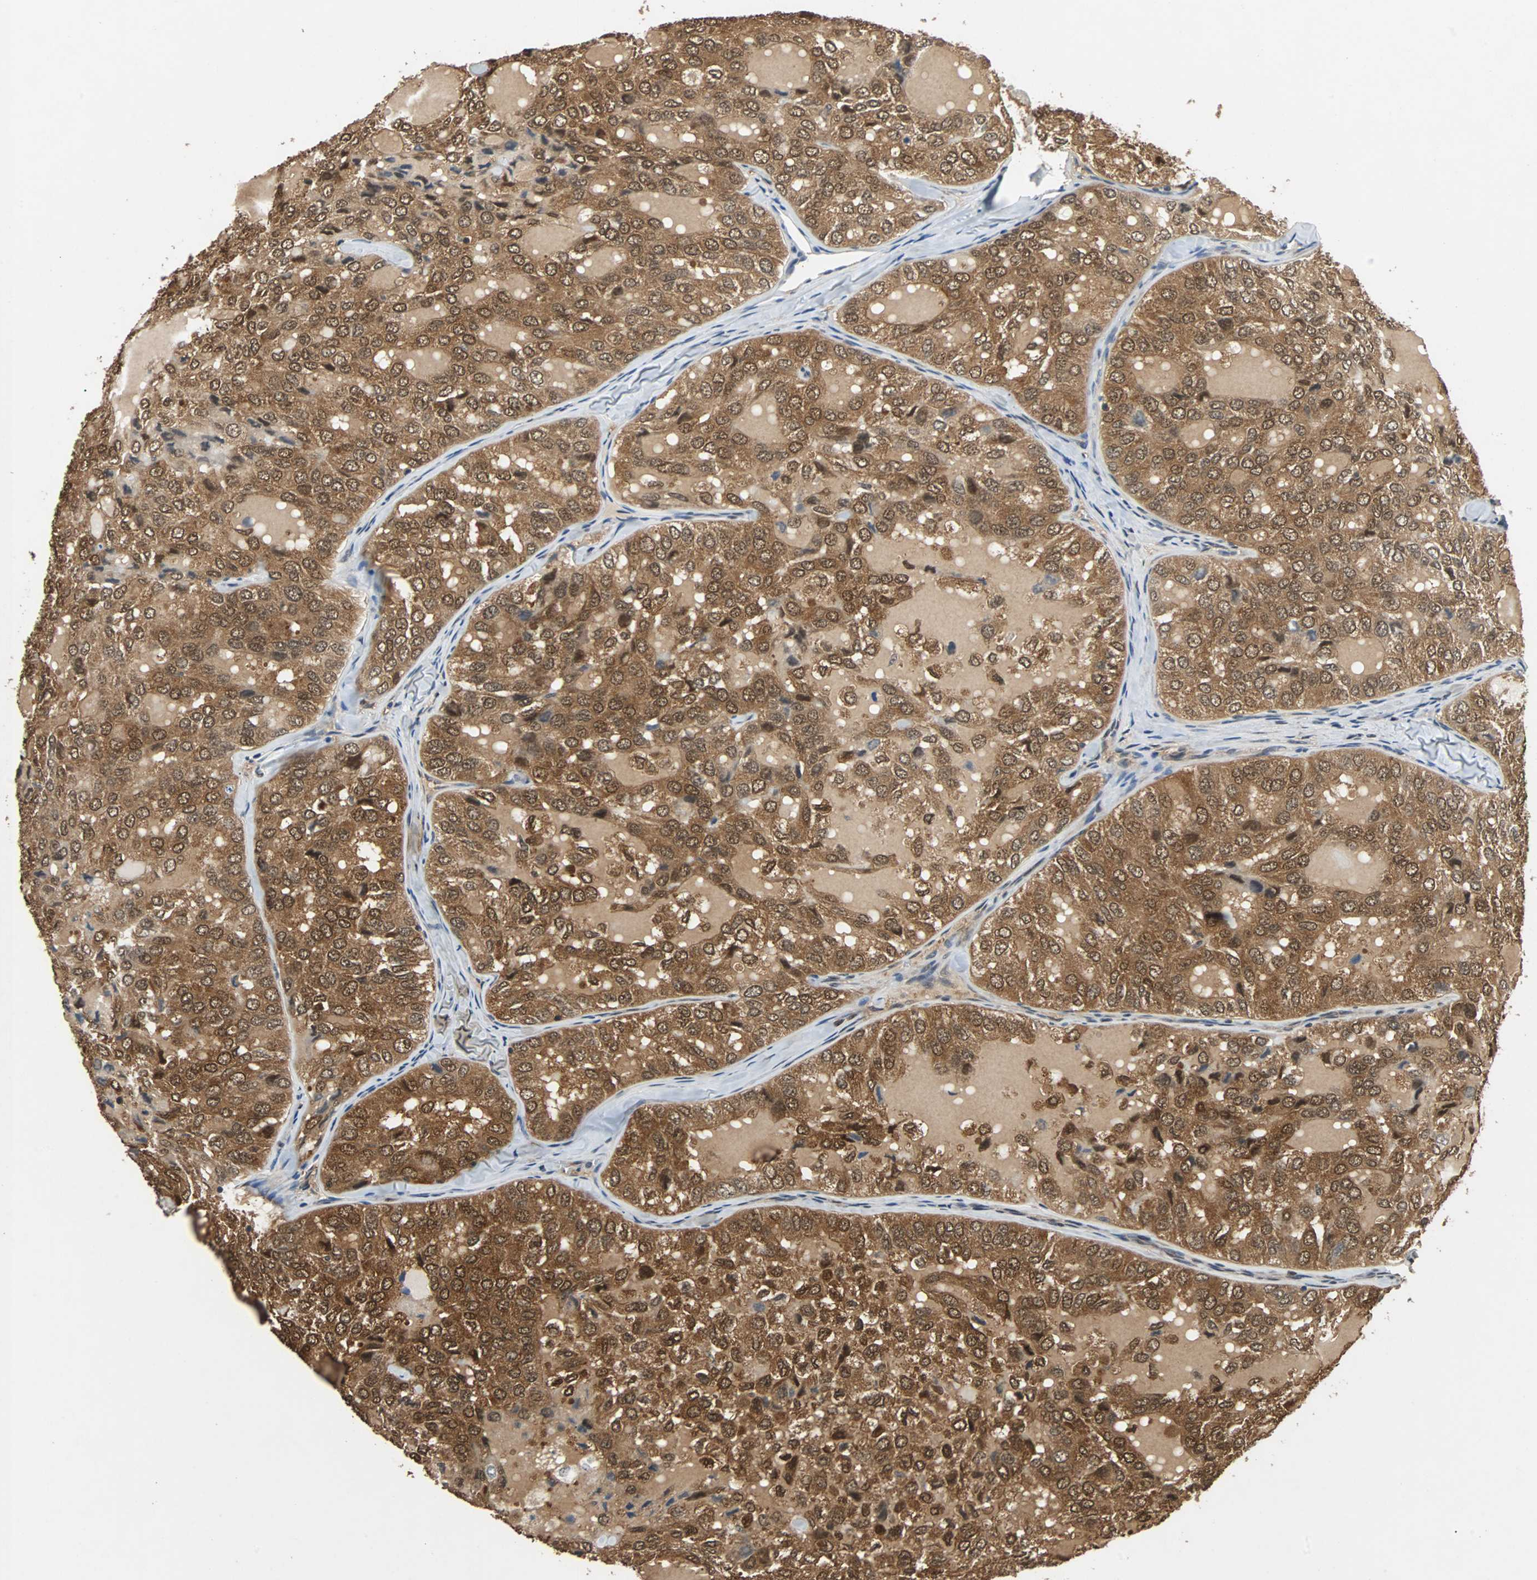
{"staining": {"intensity": "strong", "quantity": ">75%", "location": "cytoplasmic/membranous,nuclear"}, "tissue": "thyroid cancer", "cell_type": "Tumor cells", "image_type": "cancer", "snomed": [{"axis": "morphology", "description": "Follicular adenoma carcinoma, NOS"}, {"axis": "topography", "description": "Thyroid gland"}], "caption": "Protein staining of thyroid cancer (follicular adenoma carcinoma) tissue shows strong cytoplasmic/membranous and nuclear staining in about >75% of tumor cells. The staining was performed using DAB (3,3'-diaminobenzidine) to visualize the protein expression in brown, while the nuclei were stained in blue with hematoxylin (Magnification: 20x).", "gene": "PRDX6", "patient": {"sex": "male", "age": 75}}